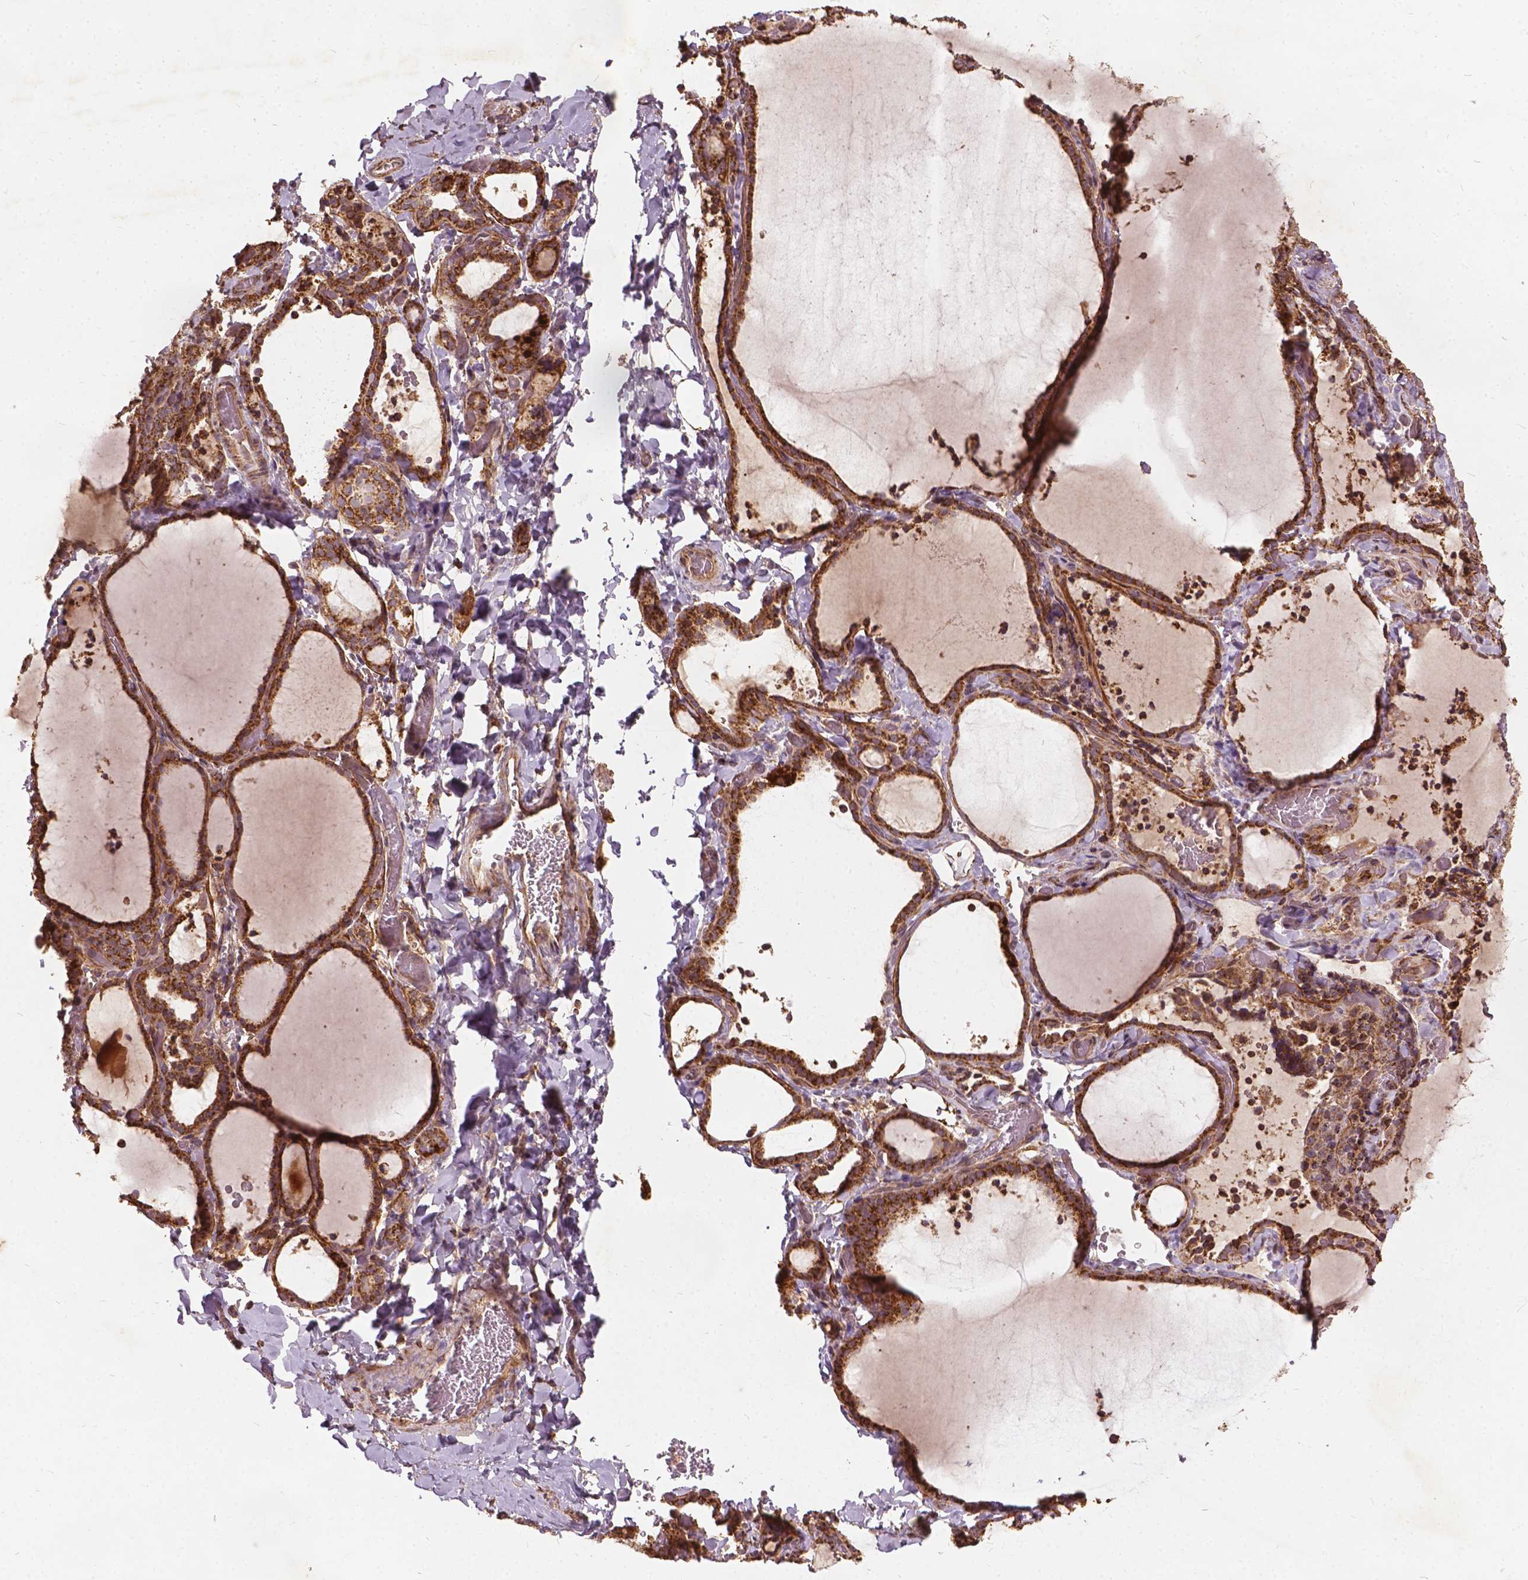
{"staining": {"intensity": "strong", "quantity": ">75%", "location": "cytoplasmic/membranous"}, "tissue": "thyroid gland", "cell_type": "Glandular cells", "image_type": "normal", "snomed": [{"axis": "morphology", "description": "Normal tissue, NOS"}, {"axis": "topography", "description": "Thyroid gland"}], "caption": "High-magnification brightfield microscopy of normal thyroid gland stained with DAB (3,3'-diaminobenzidine) (brown) and counterstained with hematoxylin (blue). glandular cells exhibit strong cytoplasmic/membranous staining is present in approximately>75% of cells. Ihc stains the protein of interest in brown and the nuclei are stained blue.", "gene": "UBXN2A", "patient": {"sex": "female", "age": 22}}